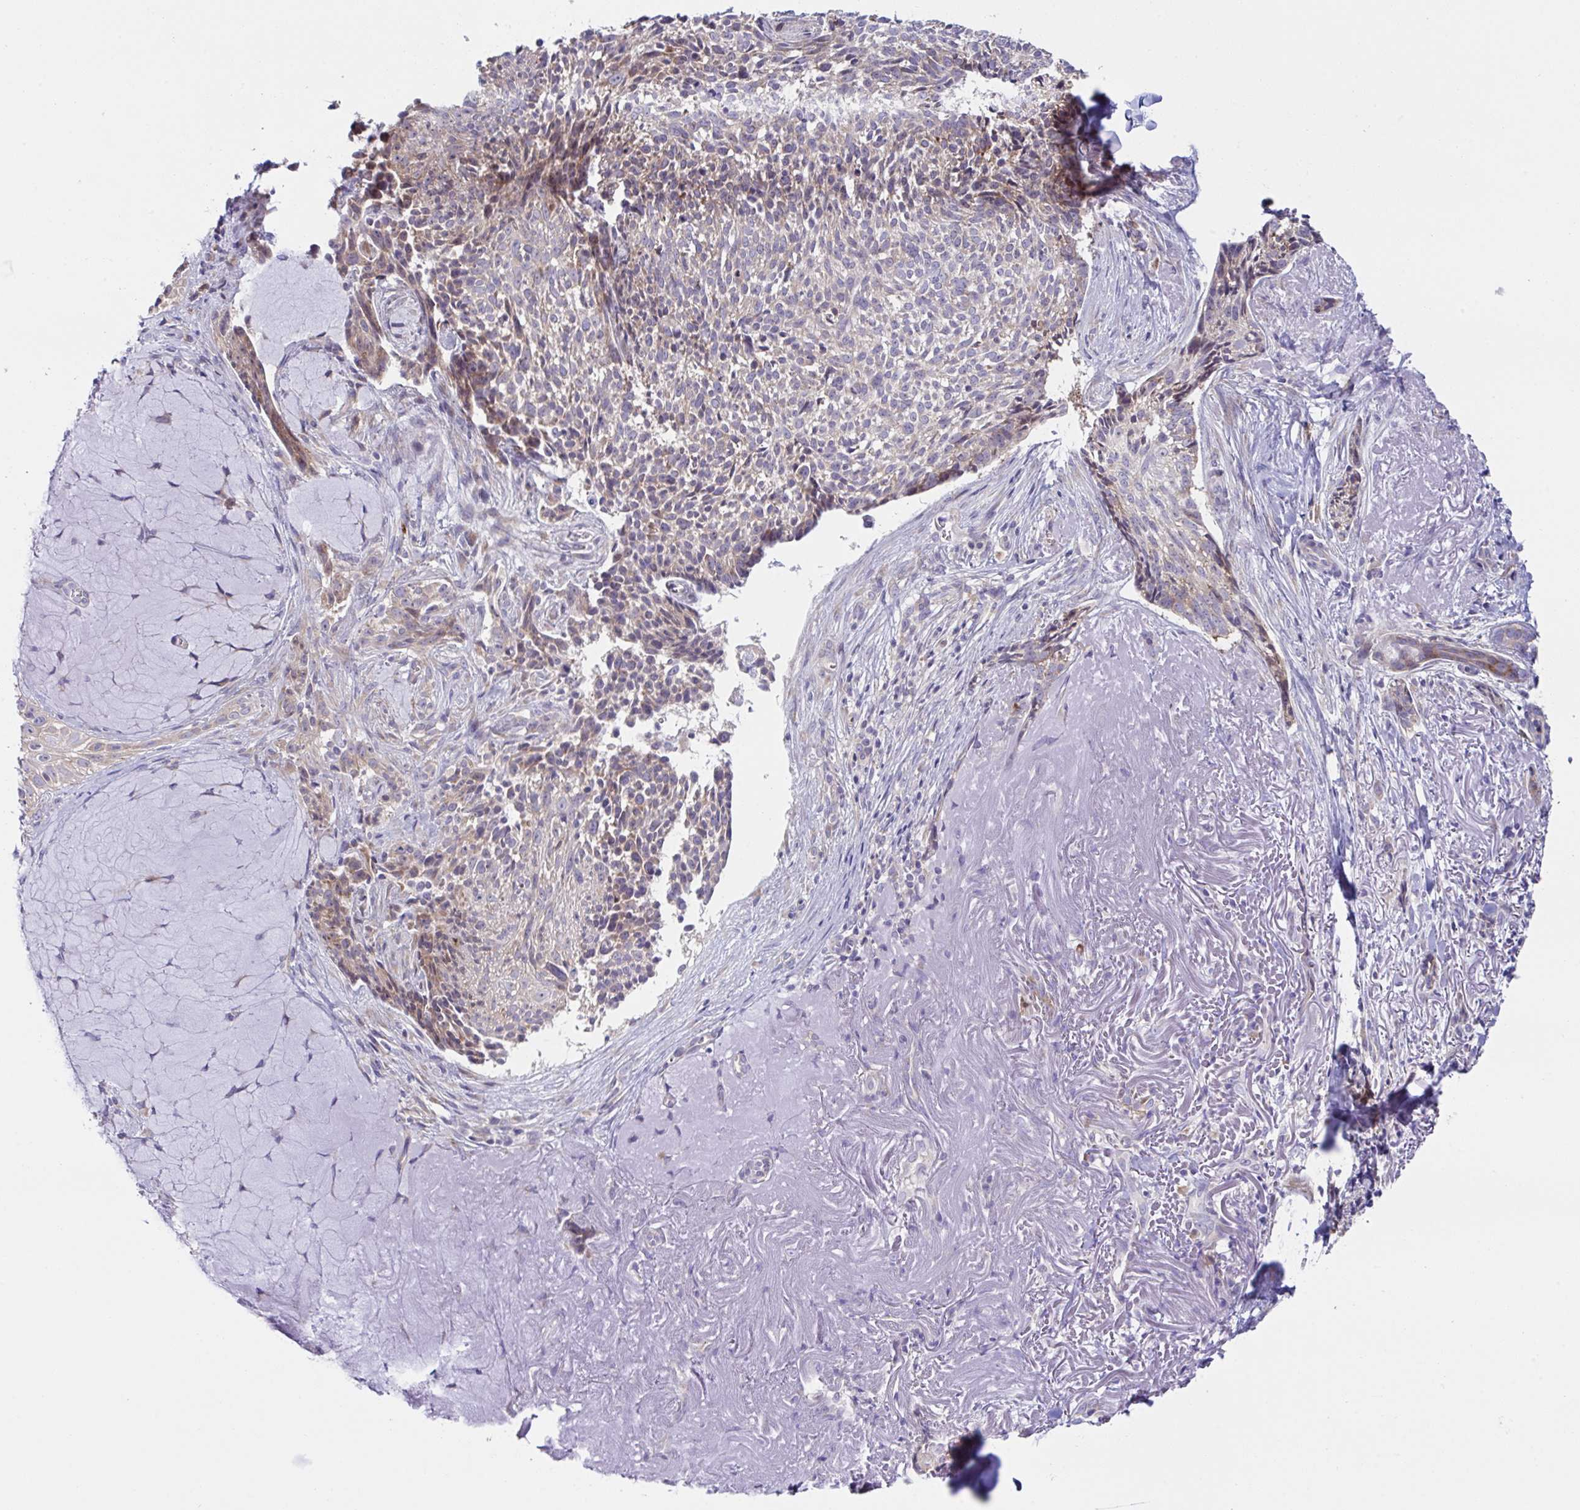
{"staining": {"intensity": "weak", "quantity": "25%-75%", "location": "cytoplasmic/membranous"}, "tissue": "skin cancer", "cell_type": "Tumor cells", "image_type": "cancer", "snomed": [{"axis": "morphology", "description": "Basal cell carcinoma"}, {"axis": "topography", "description": "Skin"}, {"axis": "topography", "description": "Skin of face"}], "caption": "The histopathology image displays staining of skin cancer (basal cell carcinoma), revealing weak cytoplasmic/membranous protein staining (brown color) within tumor cells. The staining was performed using DAB (3,3'-diaminobenzidine), with brown indicating positive protein expression. Nuclei are stained blue with hematoxylin.", "gene": "FAU", "patient": {"sex": "female", "age": 95}}